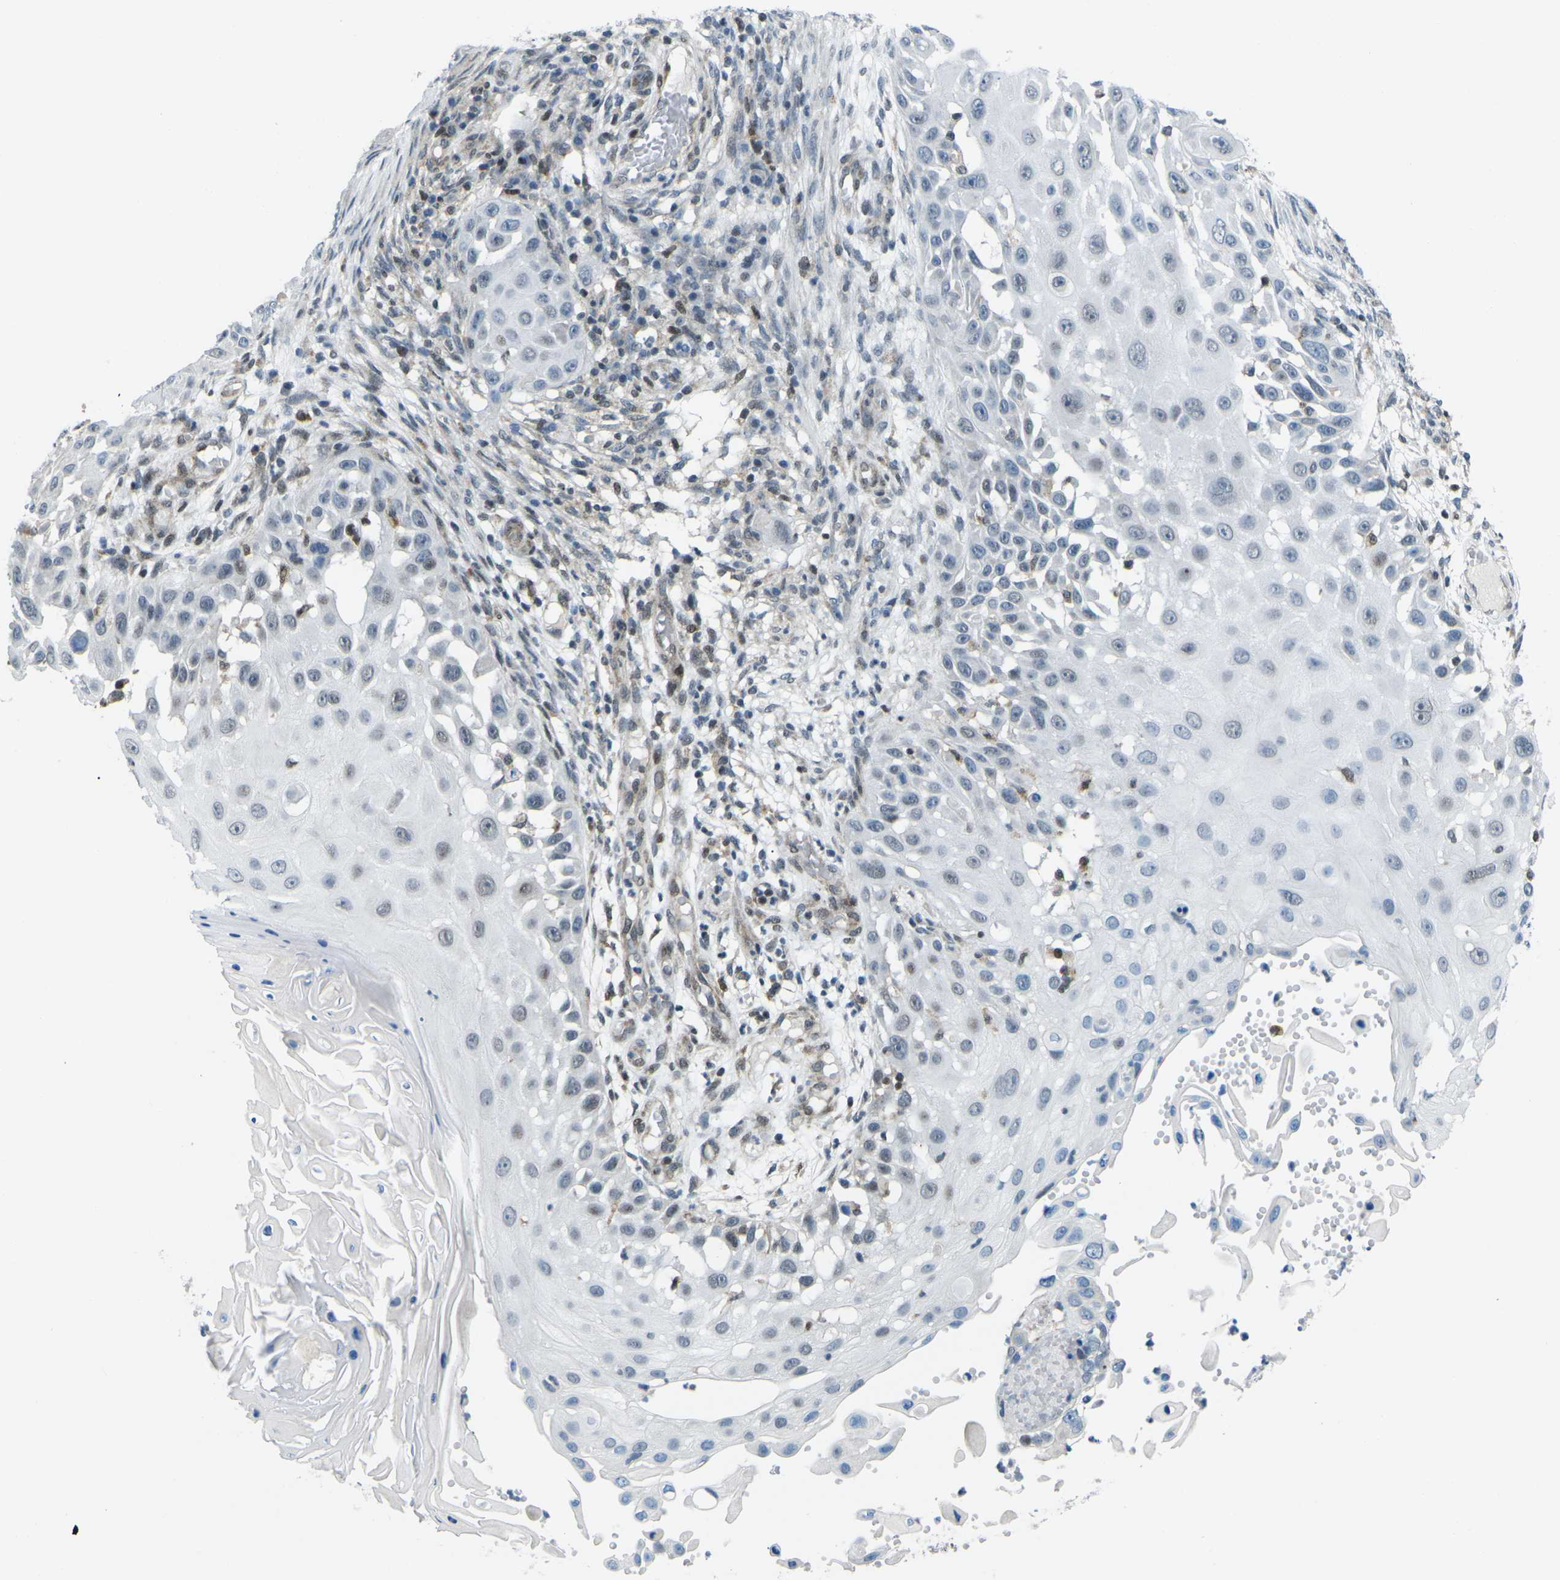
{"staining": {"intensity": "weak", "quantity": "<25%", "location": "nuclear"}, "tissue": "skin cancer", "cell_type": "Tumor cells", "image_type": "cancer", "snomed": [{"axis": "morphology", "description": "Squamous cell carcinoma, NOS"}, {"axis": "topography", "description": "Skin"}], "caption": "IHC of squamous cell carcinoma (skin) reveals no expression in tumor cells.", "gene": "MBNL1", "patient": {"sex": "female", "age": 44}}